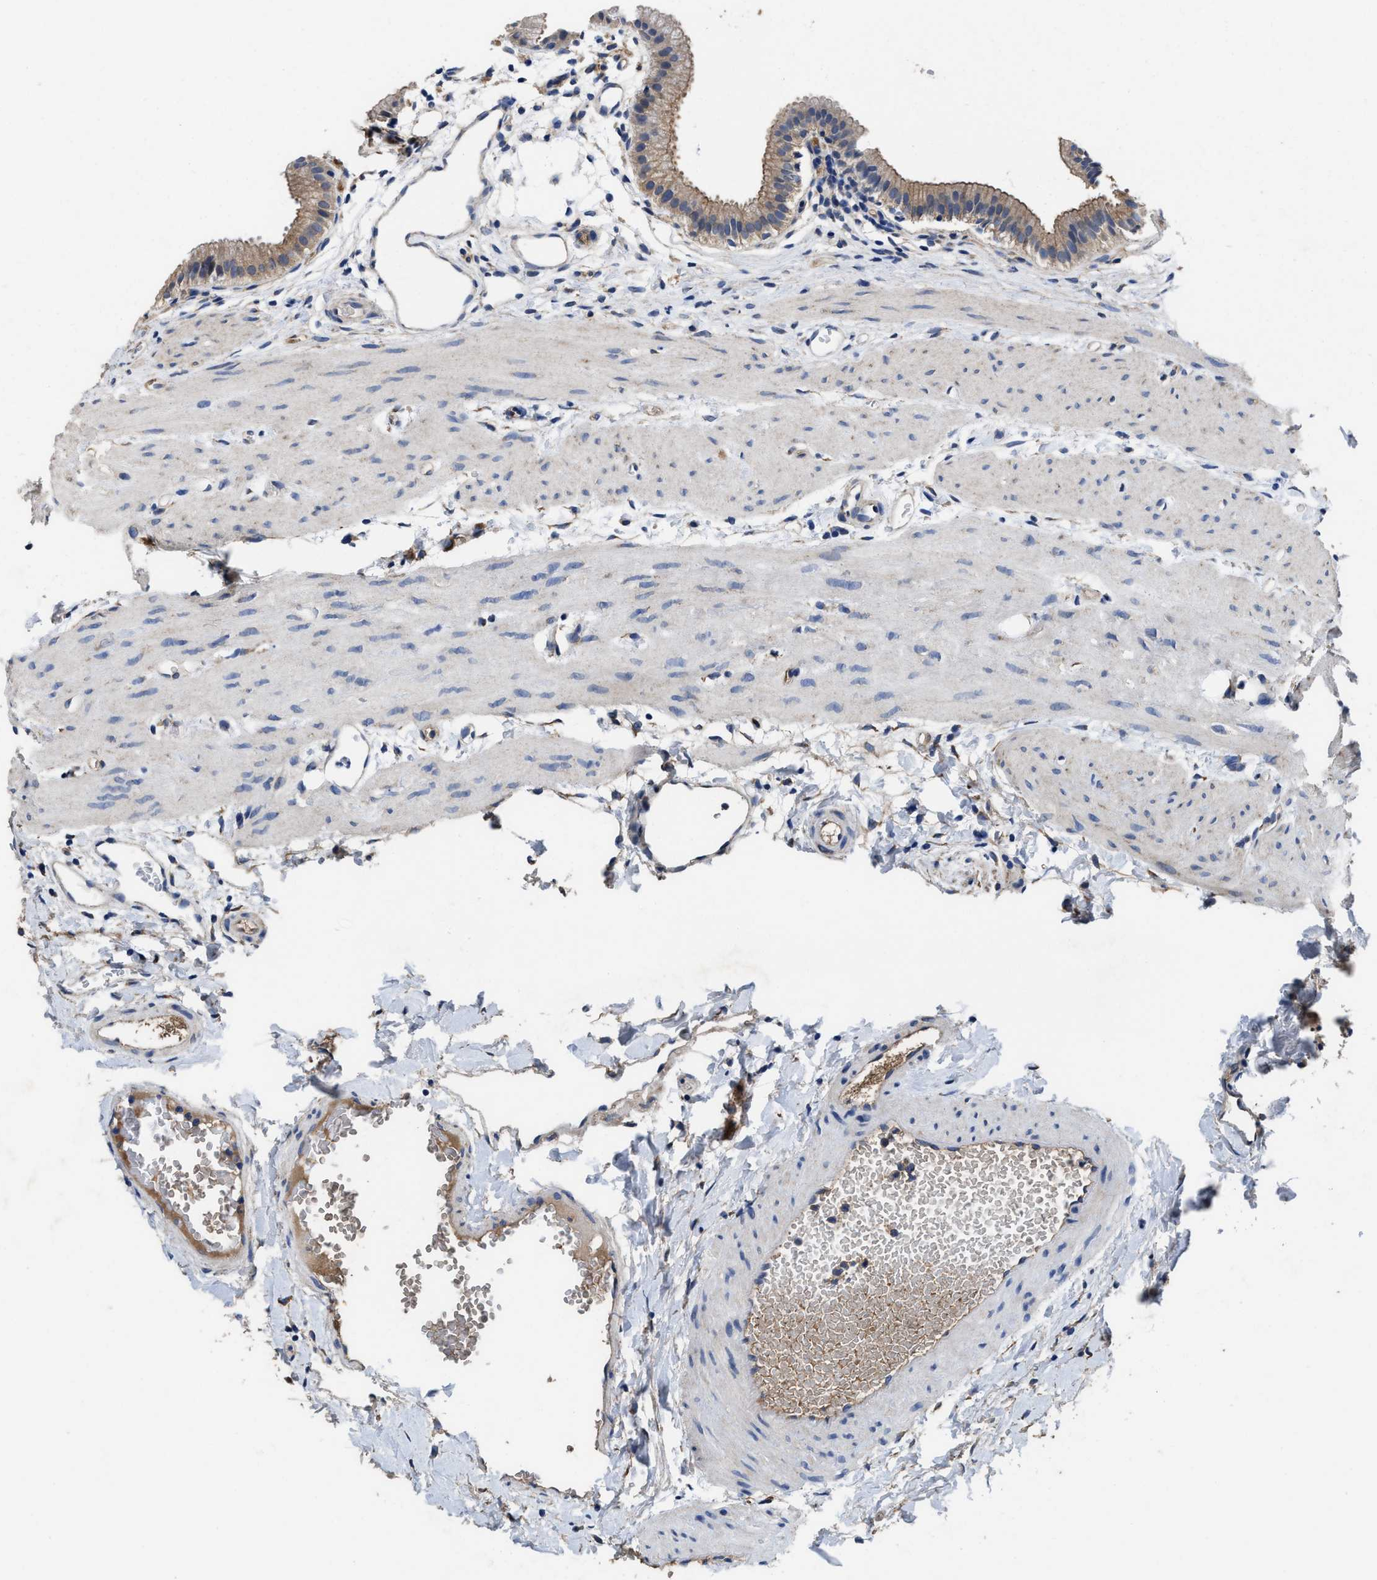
{"staining": {"intensity": "moderate", "quantity": ">75%", "location": "cytoplasmic/membranous"}, "tissue": "gallbladder", "cell_type": "Glandular cells", "image_type": "normal", "snomed": [{"axis": "morphology", "description": "Normal tissue, NOS"}, {"axis": "topography", "description": "Gallbladder"}], "caption": "The image exhibits immunohistochemical staining of unremarkable gallbladder. There is moderate cytoplasmic/membranous staining is seen in approximately >75% of glandular cells.", "gene": "IDNK", "patient": {"sex": "female", "age": 26}}